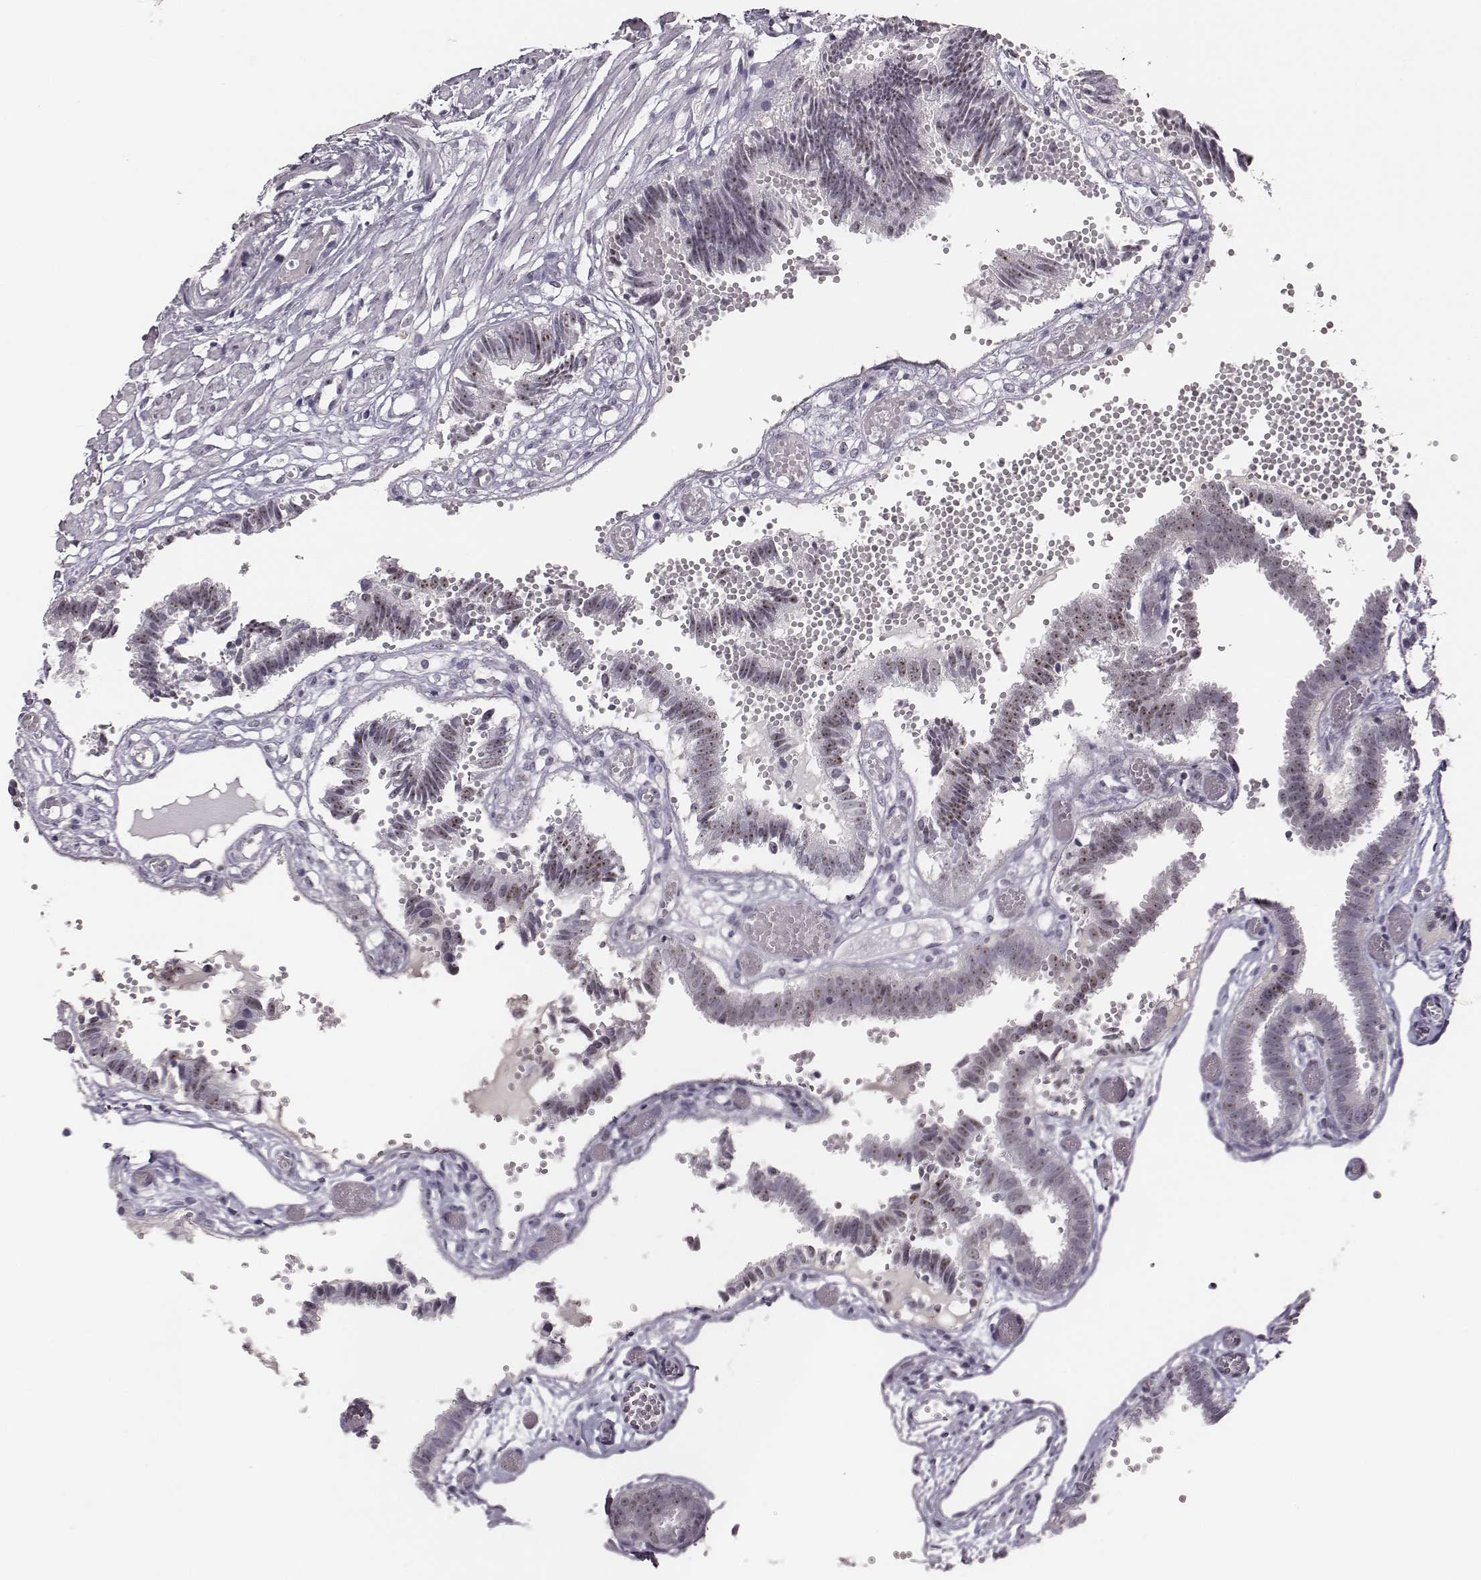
{"staining": {"intensity": "moderate", "quantity": "25%-75%", "location": "nuclear"}, "tissue": "fallopian tube", "cell_type": "Glandular cells", "image_type": "normal", "snomed": [{"axis": "morphology", "description": "Normal tissue, NOS"}, {"axis": "topography", "description": "Fallopian tube"}], "caption": "Protein analysis of normal fallopian tube exhibits moderate nuclear staining in about 25%-75% of glandular cells. The protein is shown in brown color, while the nuclei are stained blue.", "gene": "NIFK", "patient": {"sex": "female", "age": 37}}